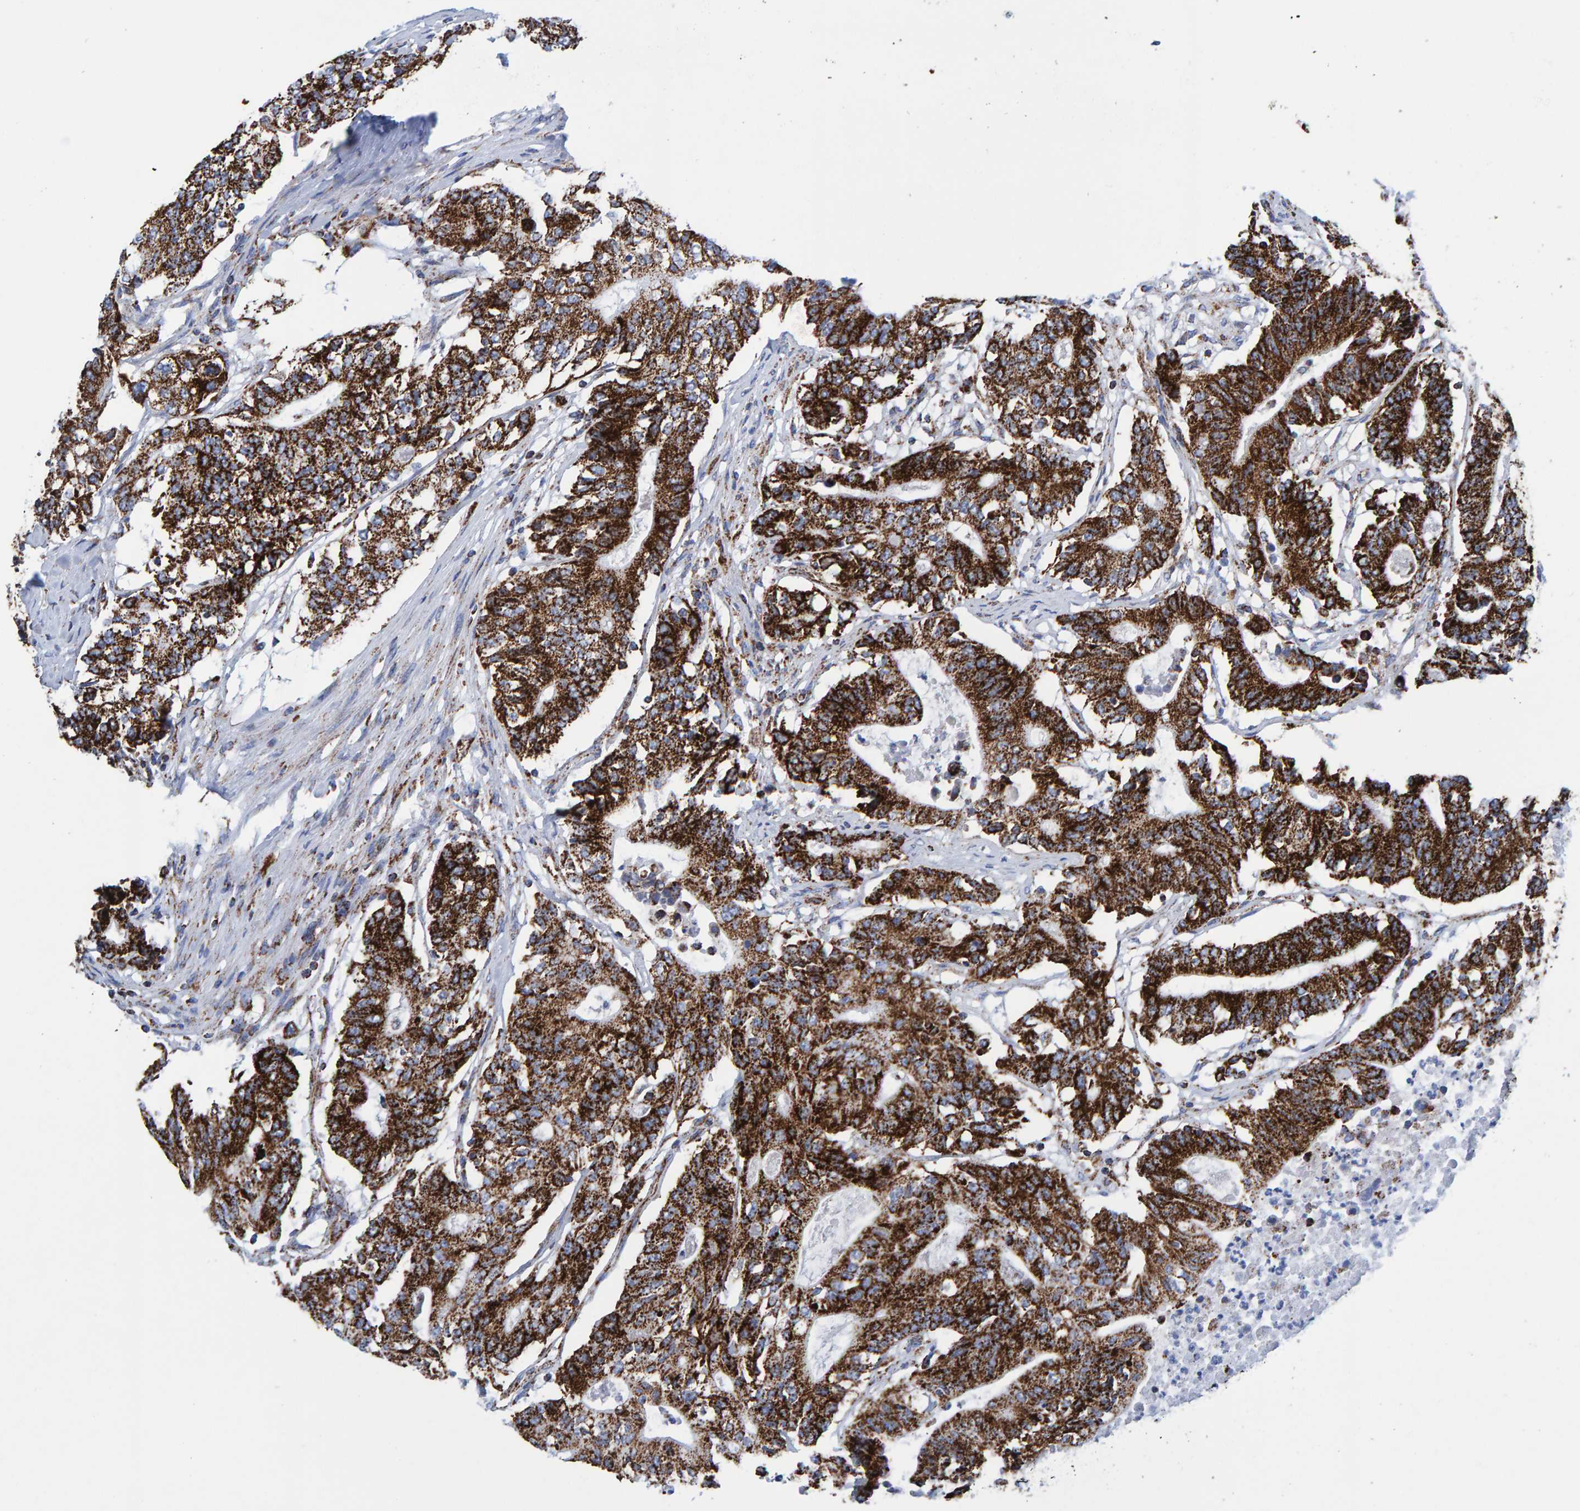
{"staining": {"intensity": "strong", "quantity": ">75%", "location": "cytoplasmic/membranous"}, "tissue": "colorectal cancer", "cell_type": "Tumor cells", "image_type": "cancer", "snomed": [{"axis": "morphology", "description": "Adenocarcinoma, NOS"}, {"axis": "topography", "description": "Colon"}], "caption": "Immunohistochemical staining of human adenocarcinoma (colorectal) demonstrates strong cytoplasmic/membranous protein expression in about >75% of tumor cells. The staining was performed using DAB, with brown indicating positive protein expression. Nuclei are stained blue with hematoxylin.", "gene": "ENSG00000262660", "patient": {"sex": "female", "age": 77}}